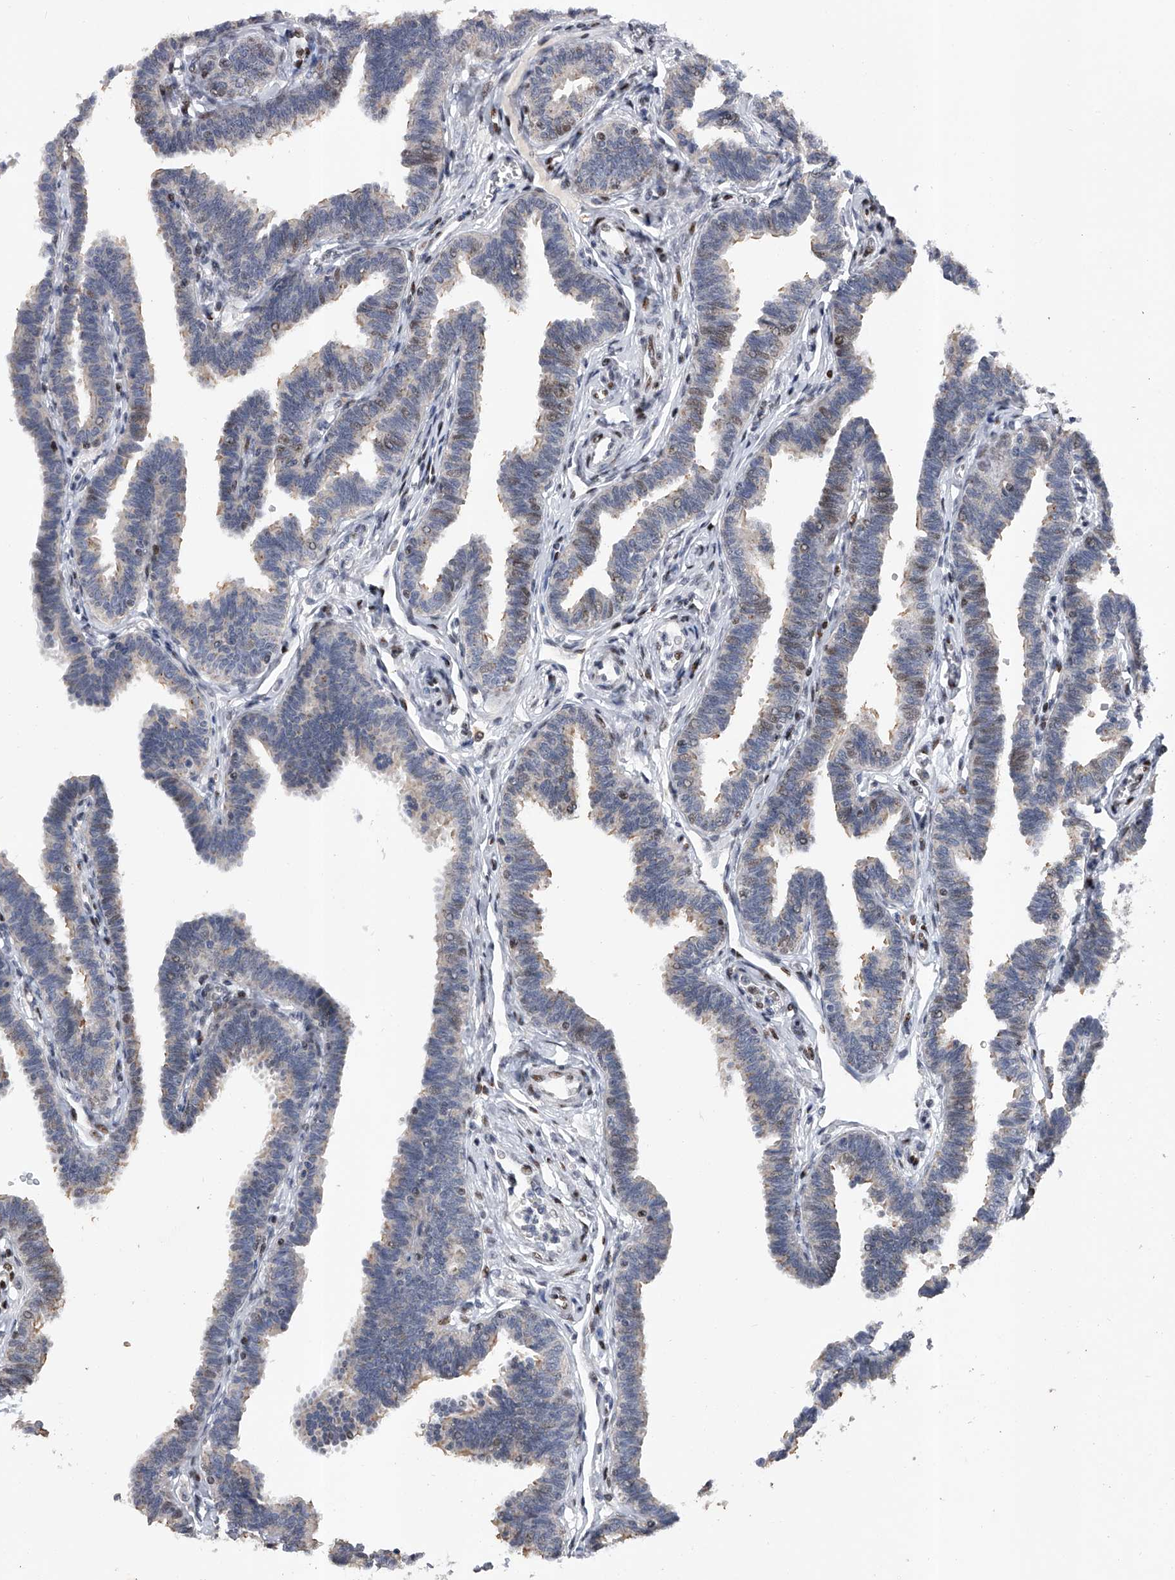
{"staining": {"intensity": "weak", "quantity": "25%-75%", "location": "cytoplasmic/membranous,nuclear"}, "tissue": "fallopian tube", "cell_type": "Glandular cells", "image_type": "normal", "snomed": [{"axis": "morphology", "description": "Normal tissue, NOS"}, {"axis": "topography", "description": "Fallopian tube"}, {"axis": "topography", "description": "Ovary"}], "caption": "Weak cytoplasmic/membranous,nuclear staining for a protein is seen in about 25%-75% of glandular cells of normal fallopian tube using immunohistochemistry (IHC).", "gene": "RWDD2A", "patient": {"sex": "female", "age": 23}}